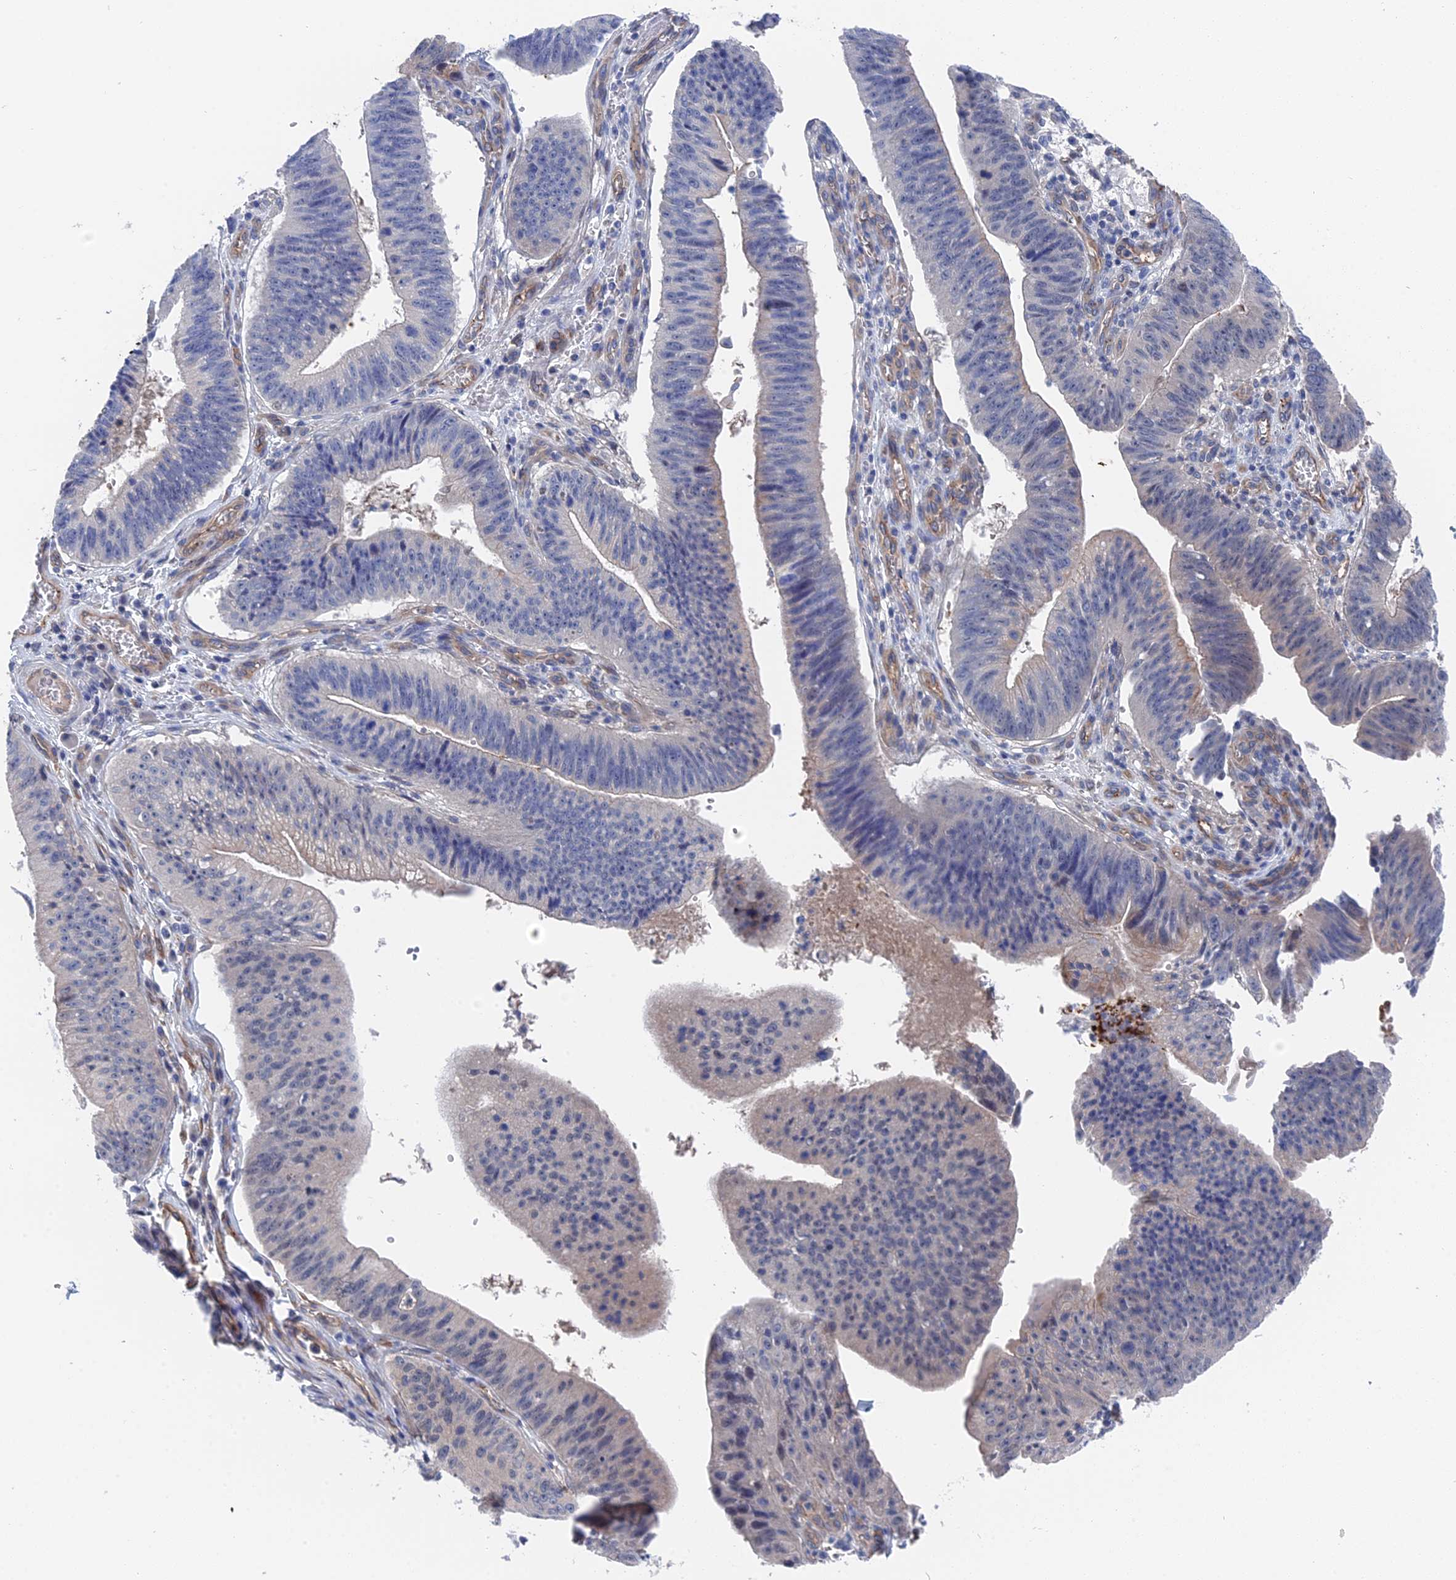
{"staining": {"intensity": "negative", "quantity": "none", "location": "none"}, "tissue": "stomach cancer", "cell_type": "Tumor cells", "image_type": "cancer", "snomed": [{"axis": "morphology", "description": "Adenocarcinoma, NOS"}, {"axis": "topography", "description": "Stomach"}], "caption": "Immunohistochemical staining of stomach cancer (adenocarcinoma) demonstrates no significant positivity in tumor cells.", "gene": "MTHFSD", "patient": {"sex": "male", "age": 59}}